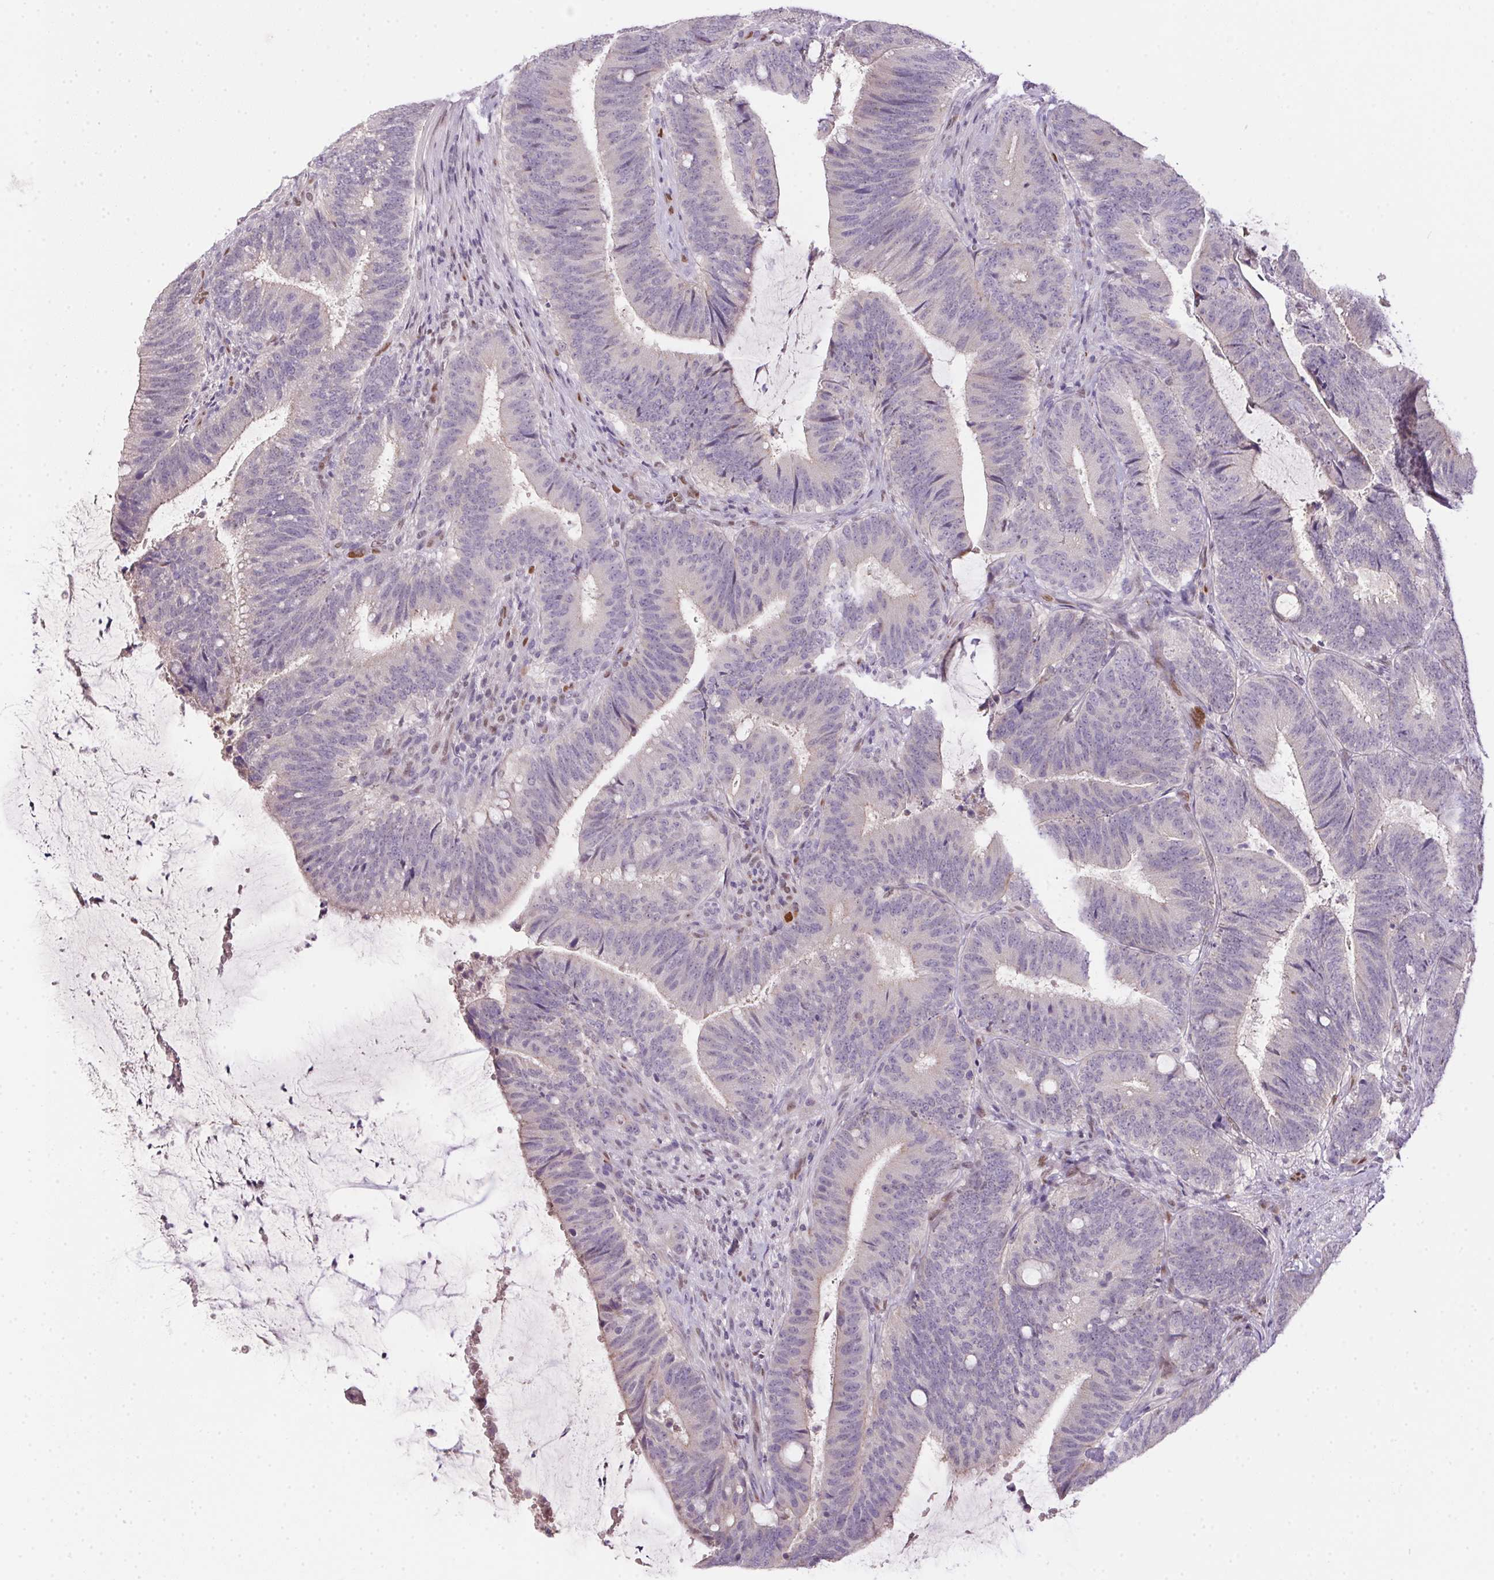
{"staining": {"intensity": "negative", "quantity": "none", "location": "none"}, "tissue": "colorectal cancer", "cell_type": "Tumor cells", "image_type": "cancer", "snomed": [{"axis": "morphology", "description": "Adenocarcinoma, NOS"}, {"axis": "topography", "description": "Colon"}], "caption": "Immunohistochemistry micrograph of neoplastic tissue: human colorectal adenocarcinoma stained with DAB demonstrates no significant protein positivity in tumor cells.", "gene": "SP9", "patient": {"sex": "female", "age": 43}}